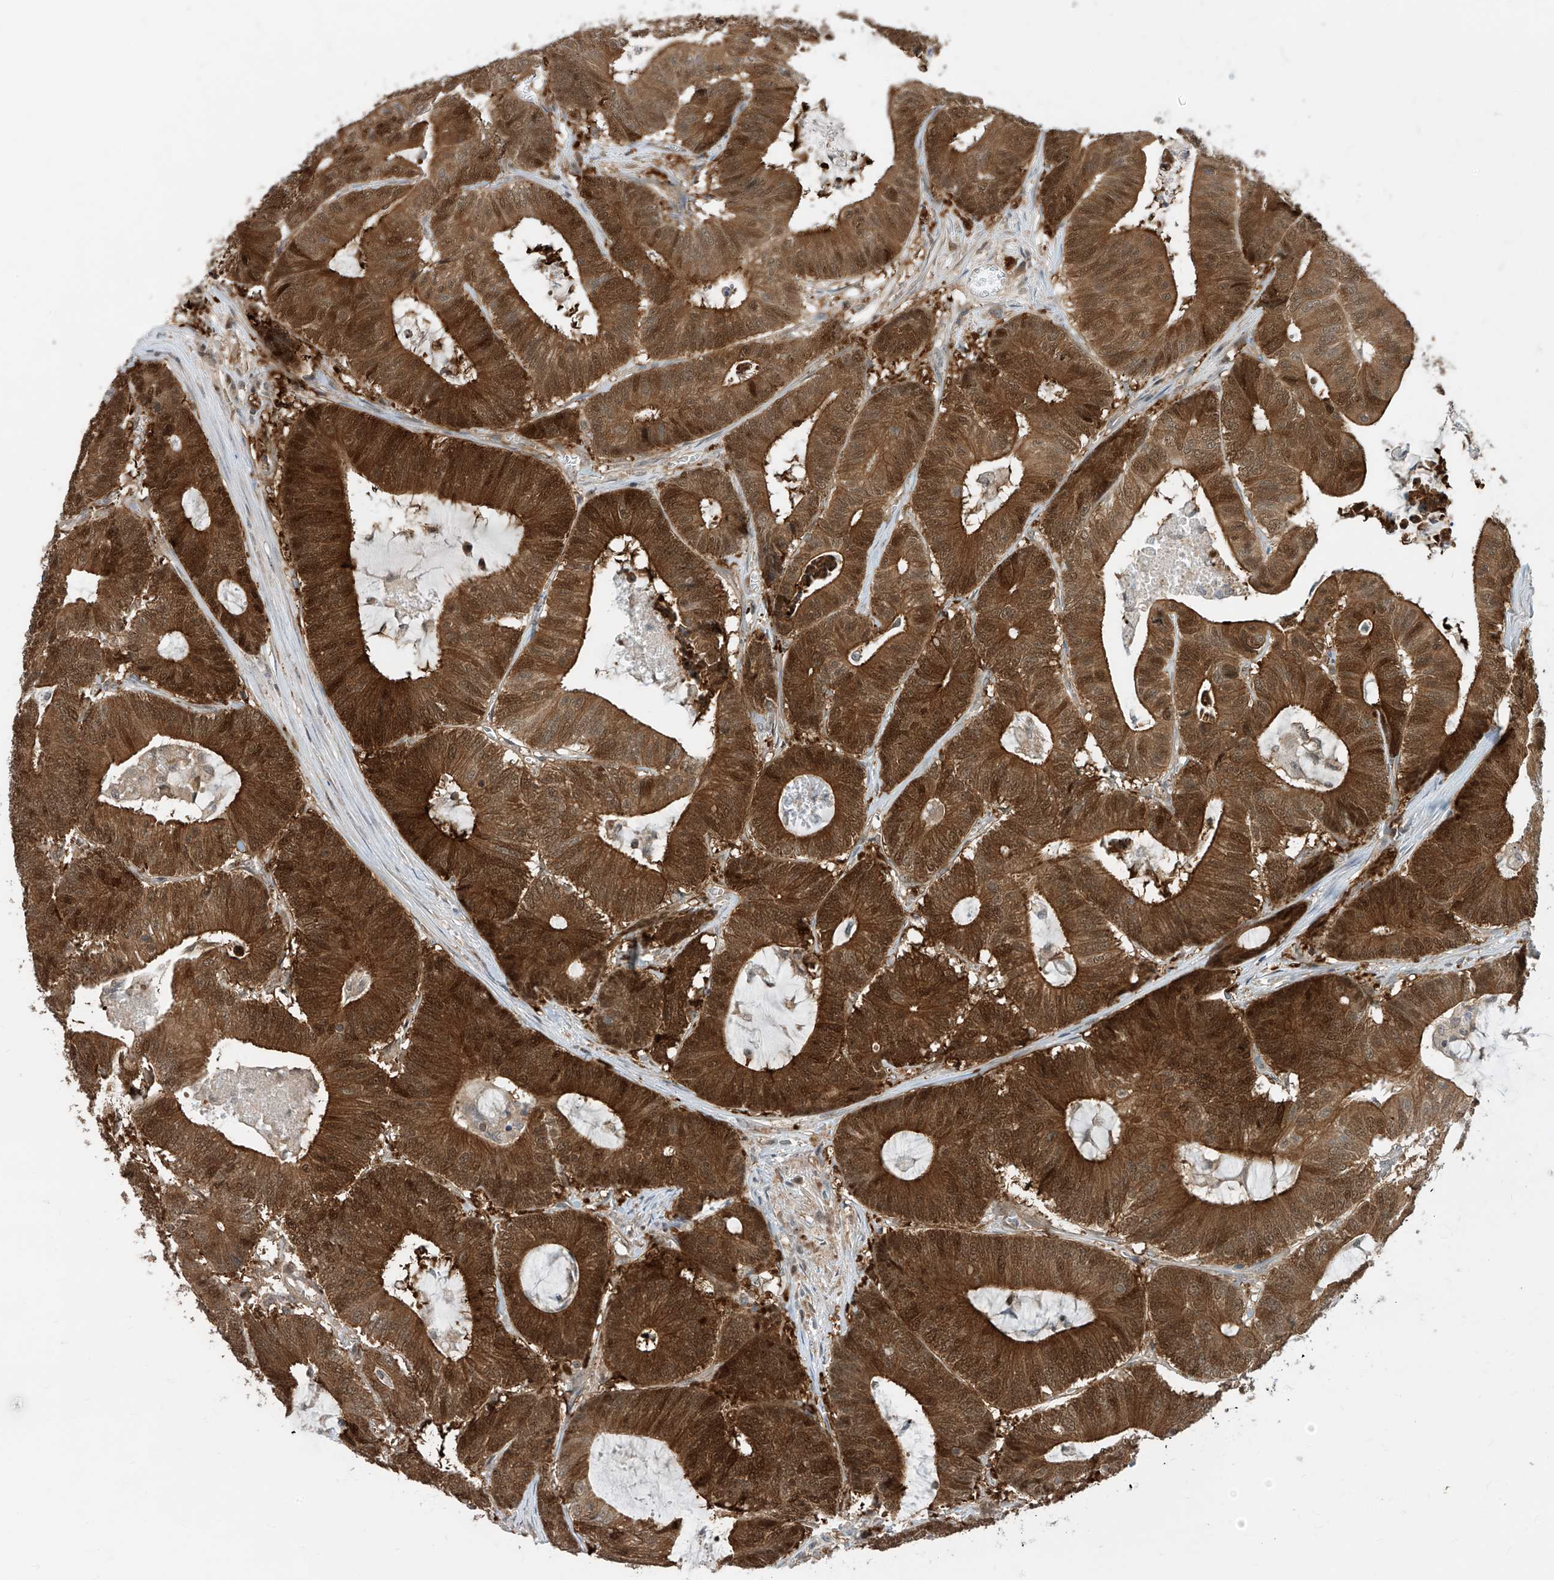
{"staining": {"intensity": "strong", "quantity": ">75%", "location": "cytoplasmic/membranous"}, "tissue": "colorectal cancer", "cell_type": "Tumor cells", "image_type": "cancer", "snomed": [{"axis": "morphology", "description": "Adenocarcinoma, NOS"}, {"axis": "topography", "description": "Colon"}], "caption": "A micrograph of human adenocarcinoma (colorectal) stained for a protein displays strong cytoplasmic/membranous brown staining in tumor cells.", "gene": "TTC38", "patient": {"sex": "female", "age": 84}}